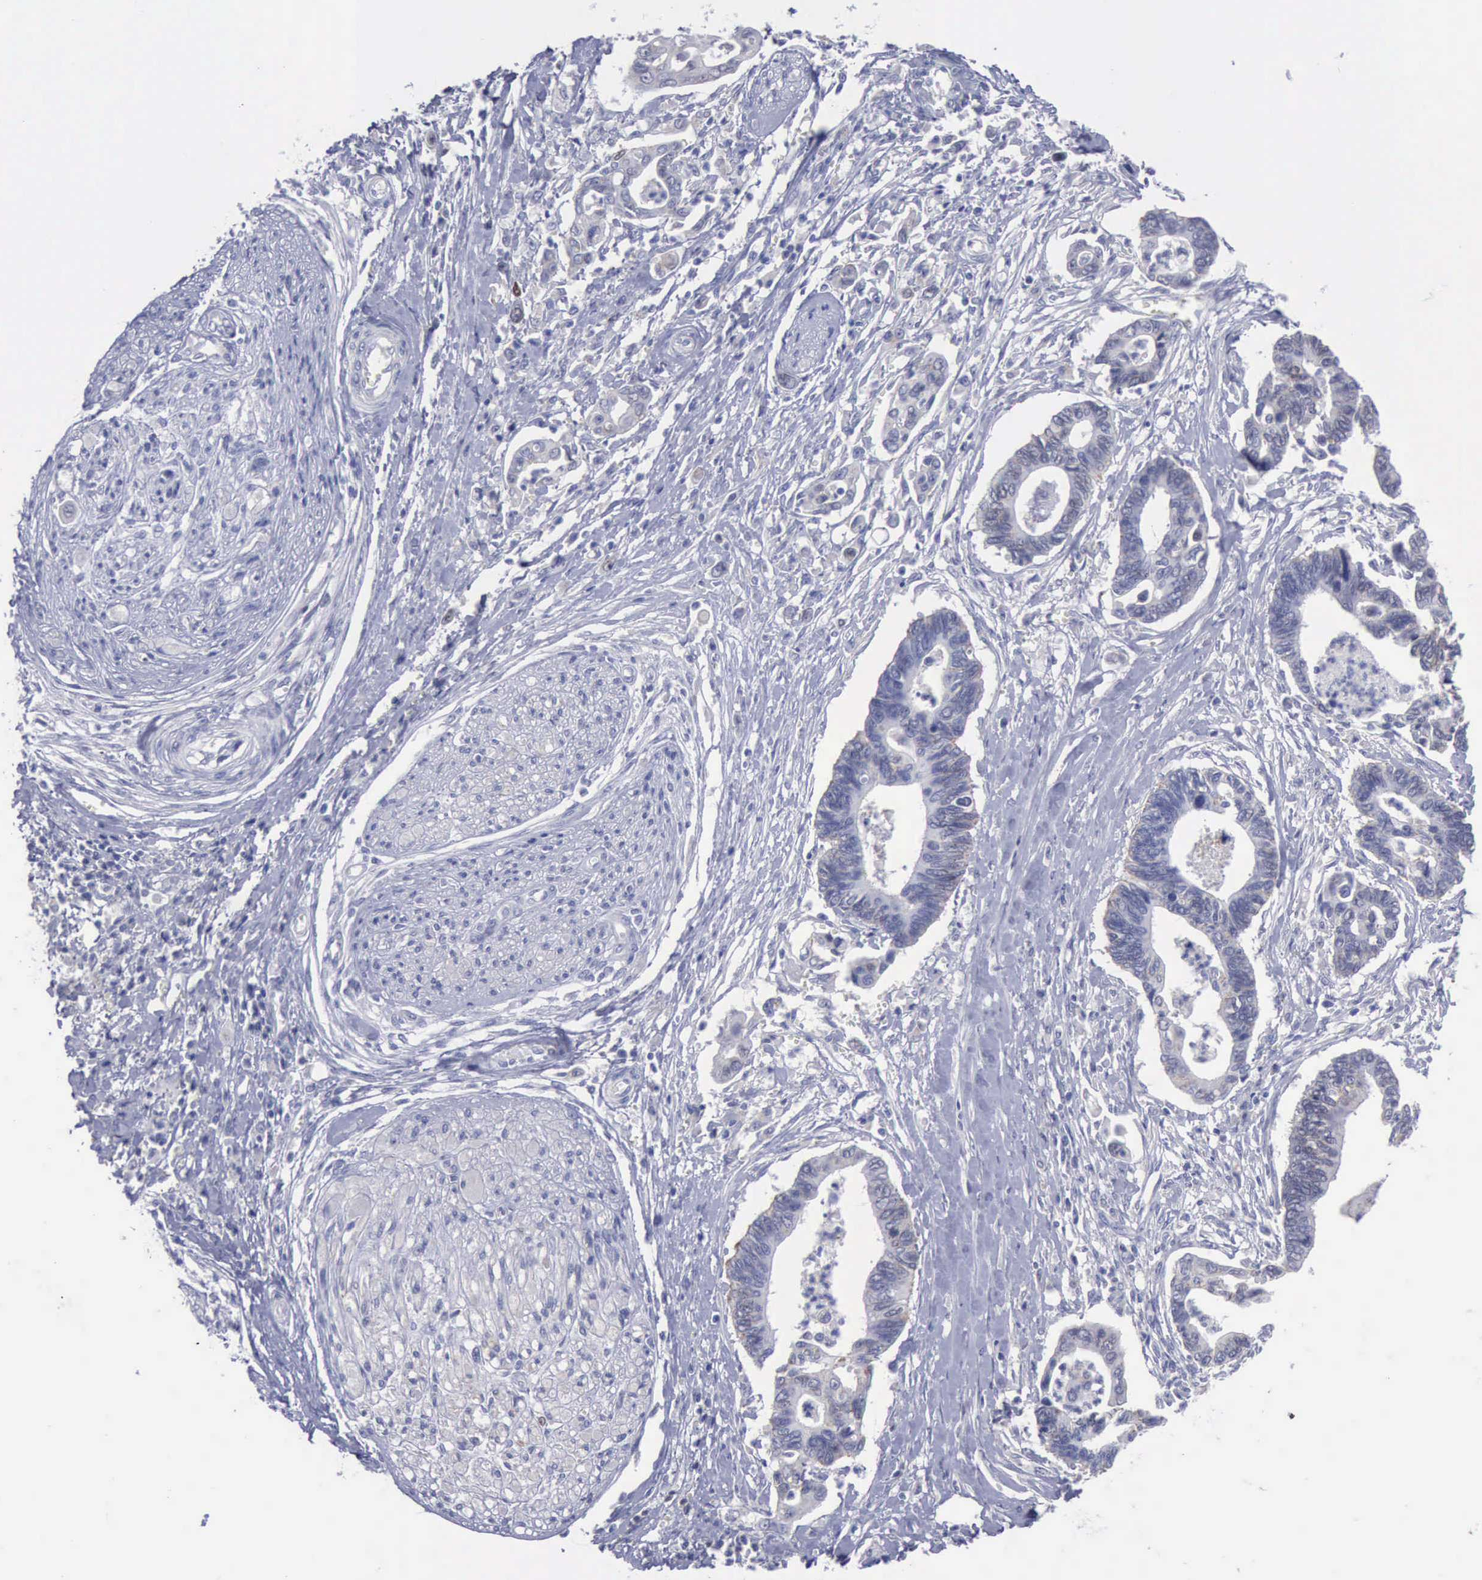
{"staining": {"intensity": "negative", "quantity": "none", "location": "none"}, "tissue": "pancreatic cancer", "cell_type": "Tumor cells", "image_type": "cancer", "snomed": [{"axis": "morphology", "description": "Adenocarcinoma, NOS"}, {"axis": "topography", "description": "Pancreas"}], "caption": "High power microscopy micrograph of an immunohistochemistry (IHC) micrograph of pancreatic cancer, revealing no significant expression in tumor cells. (DAB (3,3'-diaminobenzidine) immunohistochemistry (IHC) with hematoxylin counter stain).", "gene": "SATB2", "patient": {"sex": "female", "age": 70}}